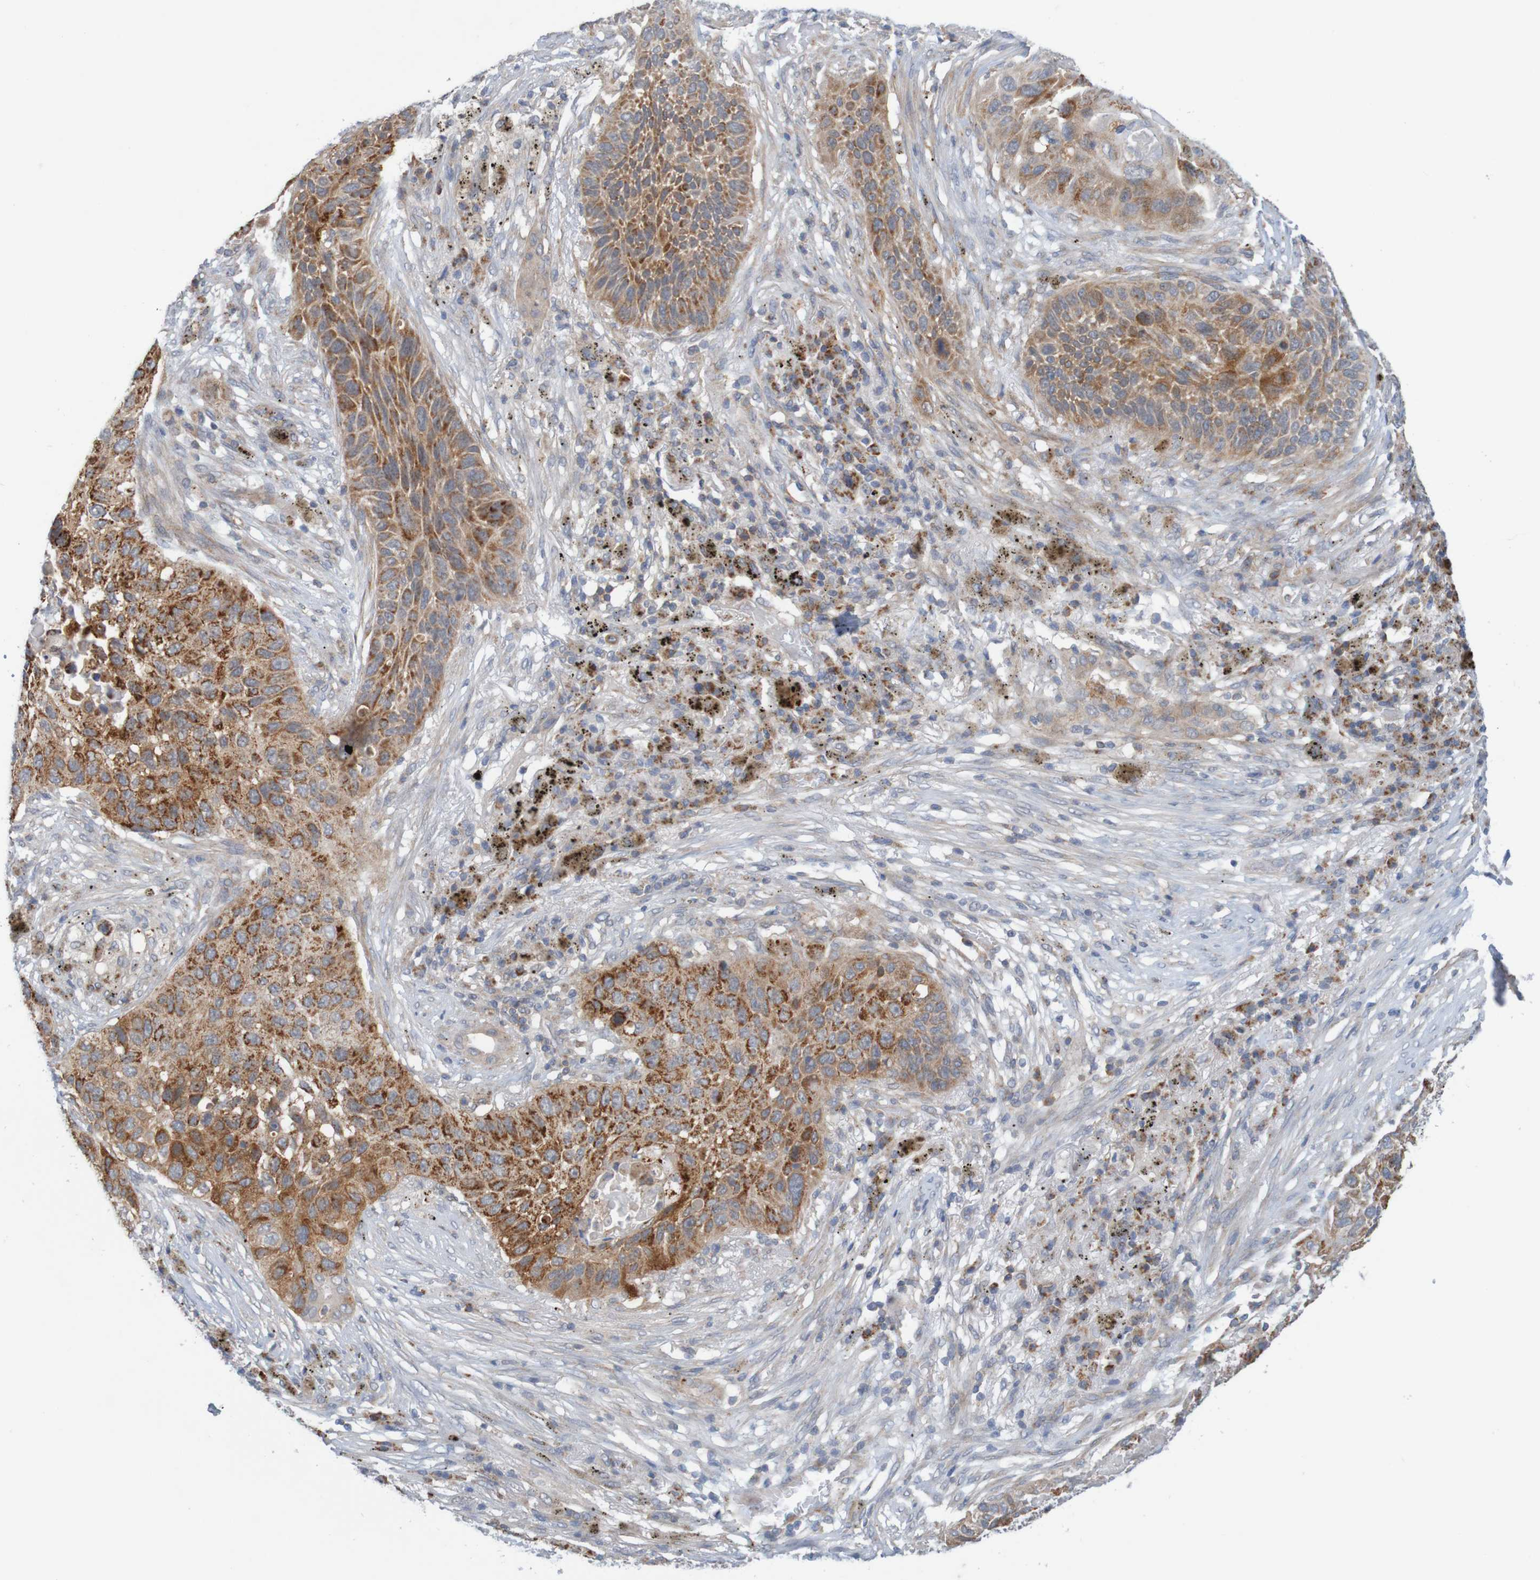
{"staining": {"intensity": "strong", "quantity": ">75%", "location": "cytoplasmic/membranous"}, "tissue": "lung cancer", "cell_type": "Tumor cells", "image_type": "cancer", "snomed": [{"axis": "morphology", "description": "Squamous cell carcinoma, NOS"}, {"axis": "topography", "description": "Lung"}], "caption": "Lung squamous cell carcinoma stained for a protein displays strong cytoplasmic/membranous positivity in tumor cells.", "gene": "NAV2", "patient": {"sex": "male", "age": 57}}